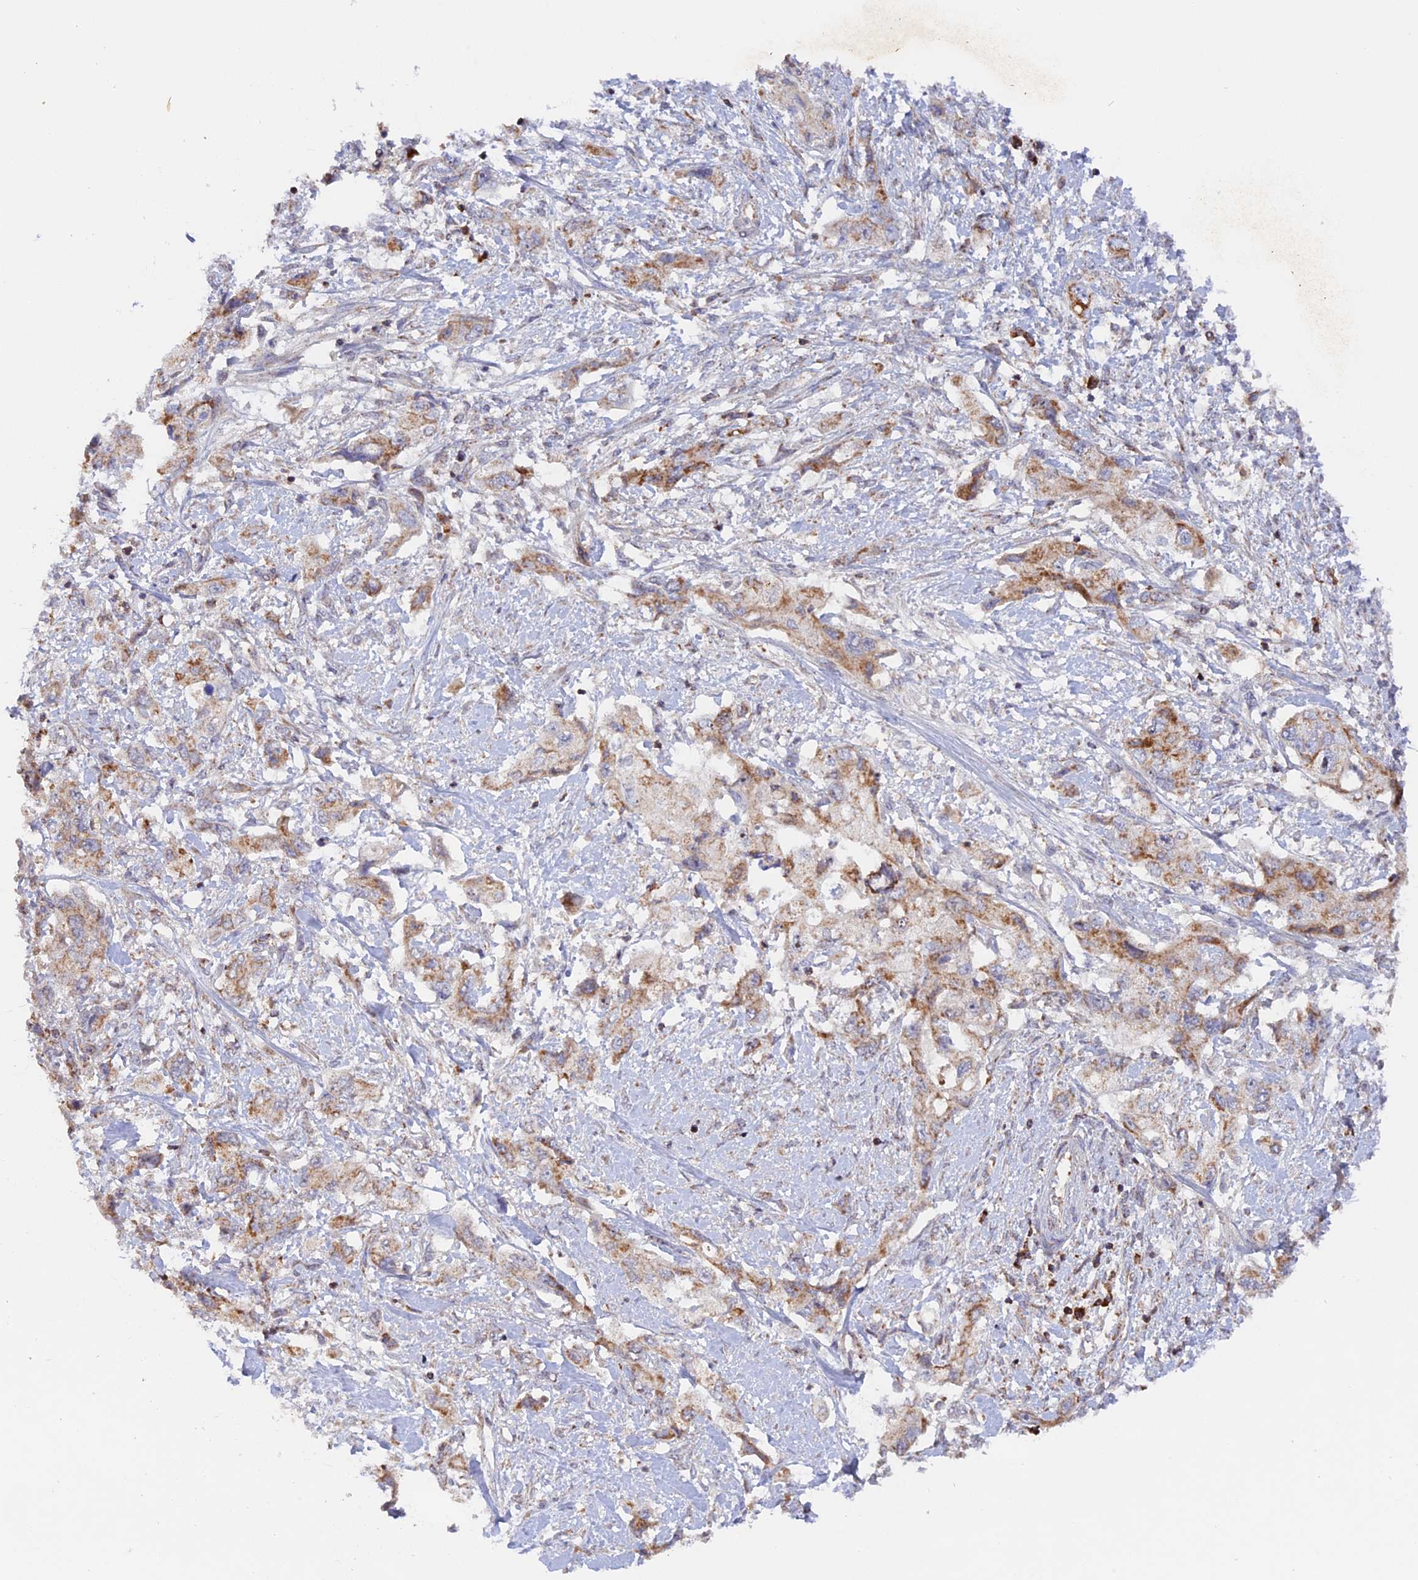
{"staining": {"intensity": "weak", "quantity": "25%-75%", "location": "cytoplasmic/membranous"}, "tissue": "pancreatic cancer", "cell_type": "Tumor cells", "image_type": "cancer", "snomed": [{"axis": "morphology", "description": "Adenocarcinoma, NOS"}, {"axis": "topography", "description": "Pancreas"}], "caption": "IHC histopathology image of neoplastic tissue: pancreatic cancer (adenocarcinoma) stained using immunohistochemistry (IHC) reveals low levels of weak protein expression localized specifically in the cytoplasmic/membranous of tumor cells, appearing as a cytoplasmic/membranous brown color.", "gene": "MPV17L", "patient": {"sex": "female", "age": 73}}